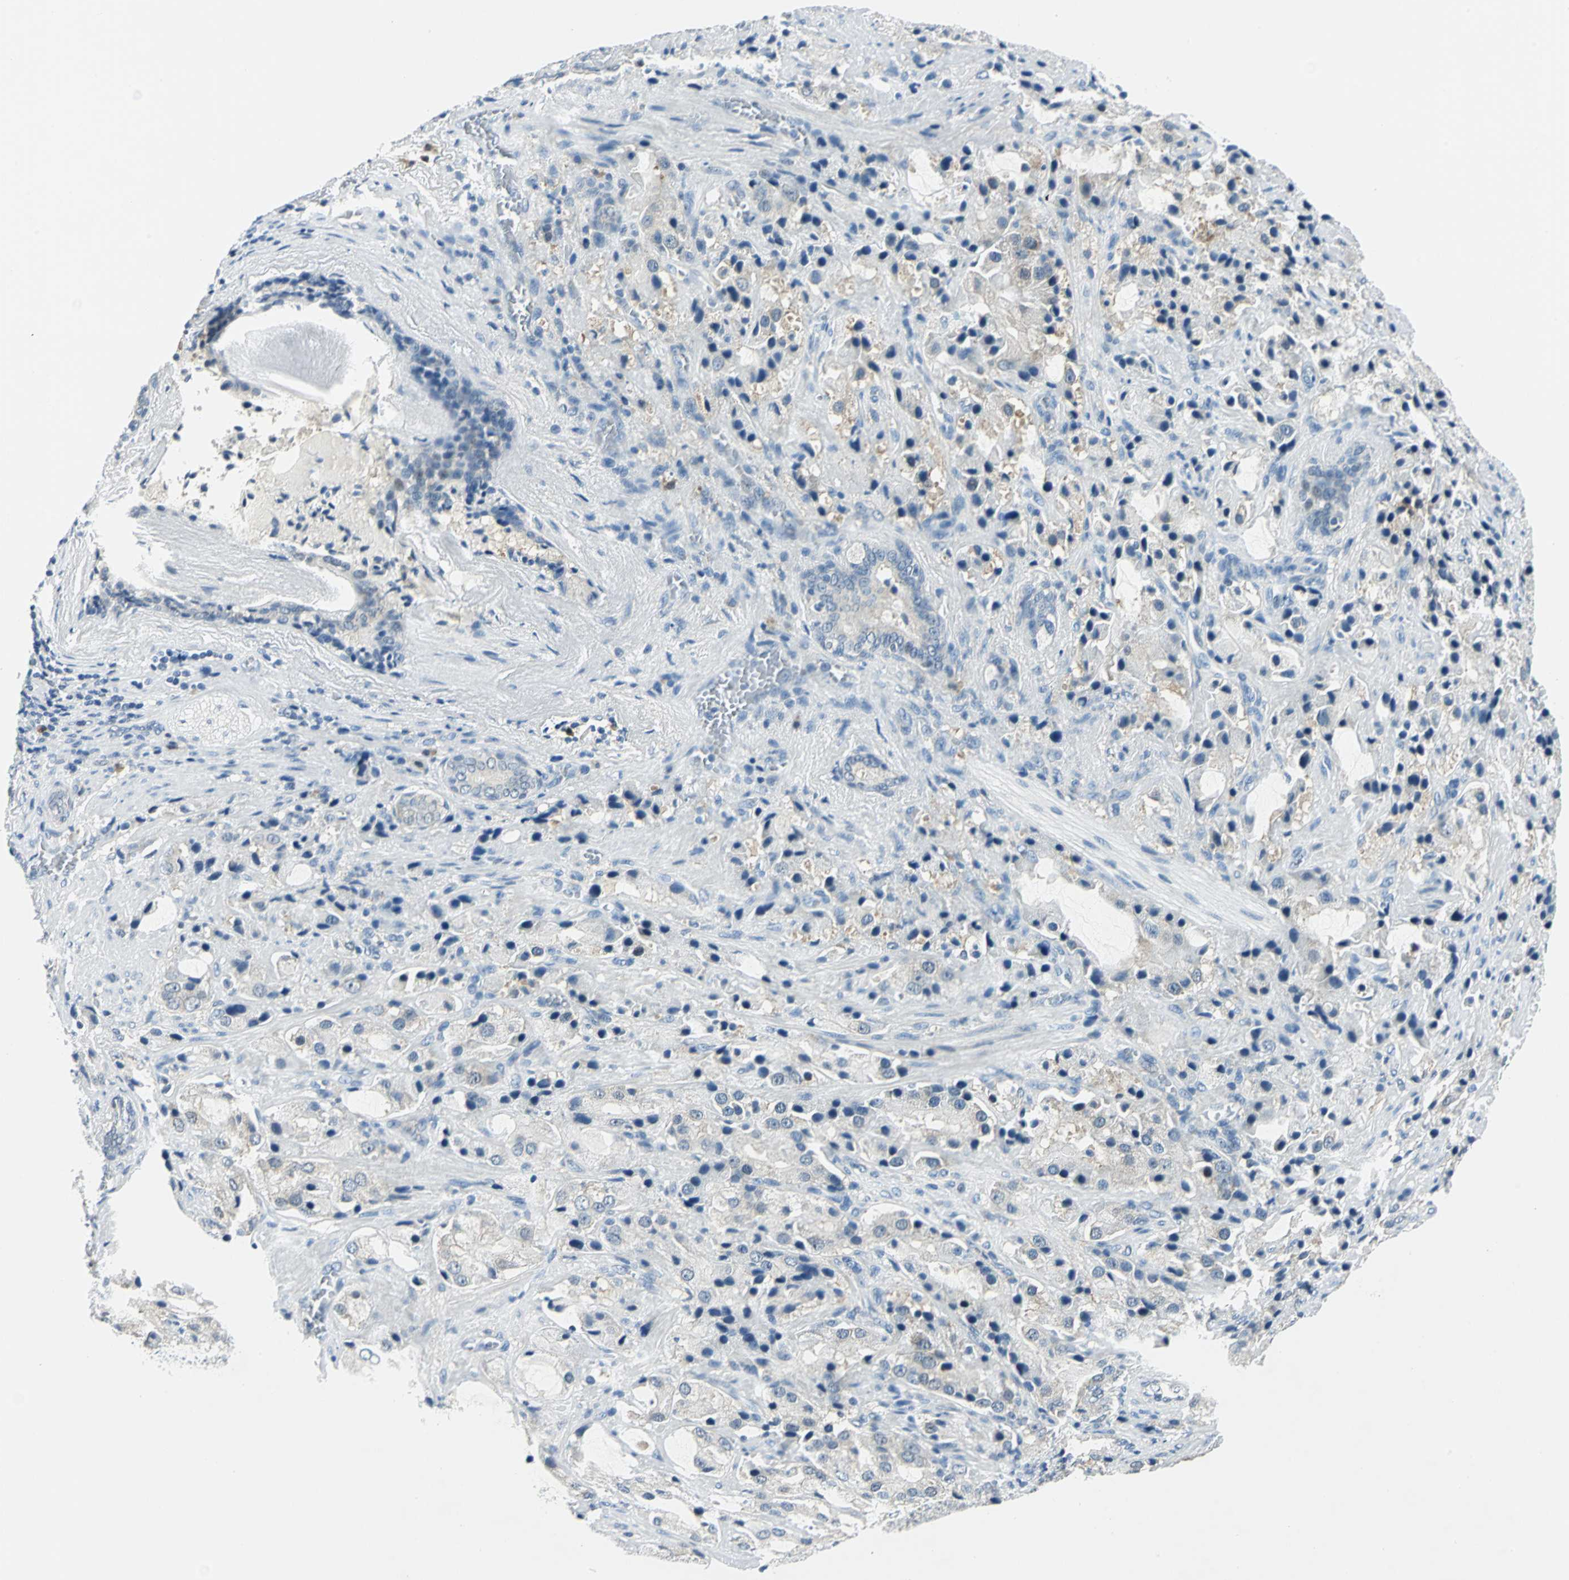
{"staining": {"intensity": "weak", "quantity": "<25%", "location": "cytoplasmic/membranous"}, "tissue": "prostate cancer", "cell_type": "Tumor cells", "image_type": "cancer", "snomed": [{"axis": "morphology", "description": "Adenocarcinoma, High grade"}, {"axis": "topography", "description": "Prostate"}], "caption": "An immunohistochemistry (IHC) photomicrograph of adenocarcinoma (high-grade) (prostate) is shown. There is no staining in tumor cells of adenocarcinoma (high-grade) (prostate).", "gene": "AKR1A1", "patient": {"sex": "male", "age": 70}}